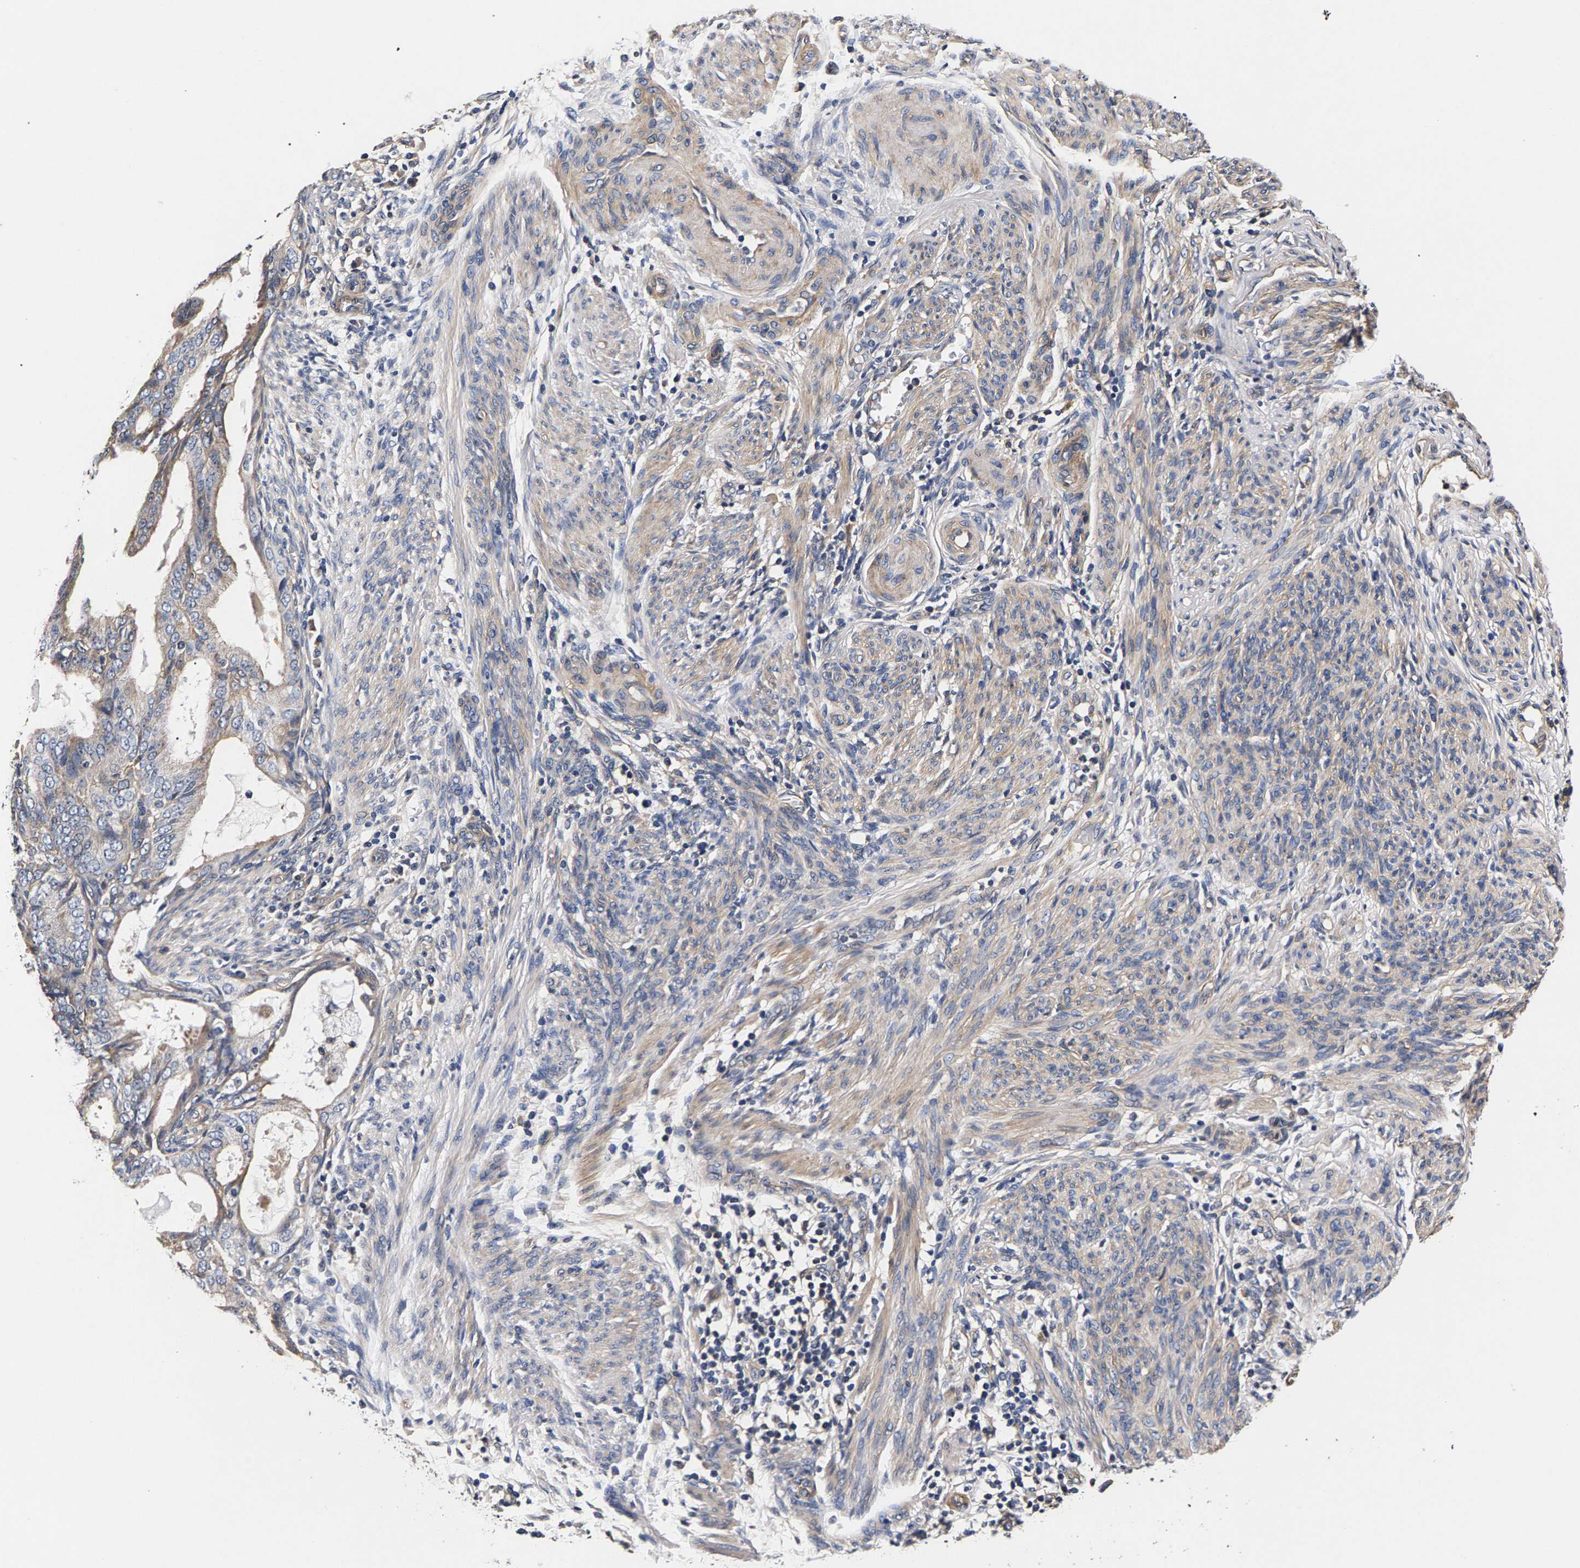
{"staining": {"intensity": "moderate", "quantity": "<25%", "location": "cytoplasmic/membranous"}, "tissue": "endometrial cancer", "cell_type": "Tumor cells", "image_type": "cancer", "snomed": [{"axis": "morphology", "description": "Adenocarcinoma, NOS"}, {"axis": "topography", "description": "Endometrium"}], "caption": "Endometrial adenocarcinoma stained for a protein (brown) shows moderate cytoplasmic/membranous positive expression in approximately <25% of tumor cells.", "gene": "MARCHF7", "patient": {"sex": "female", "age": 58}}